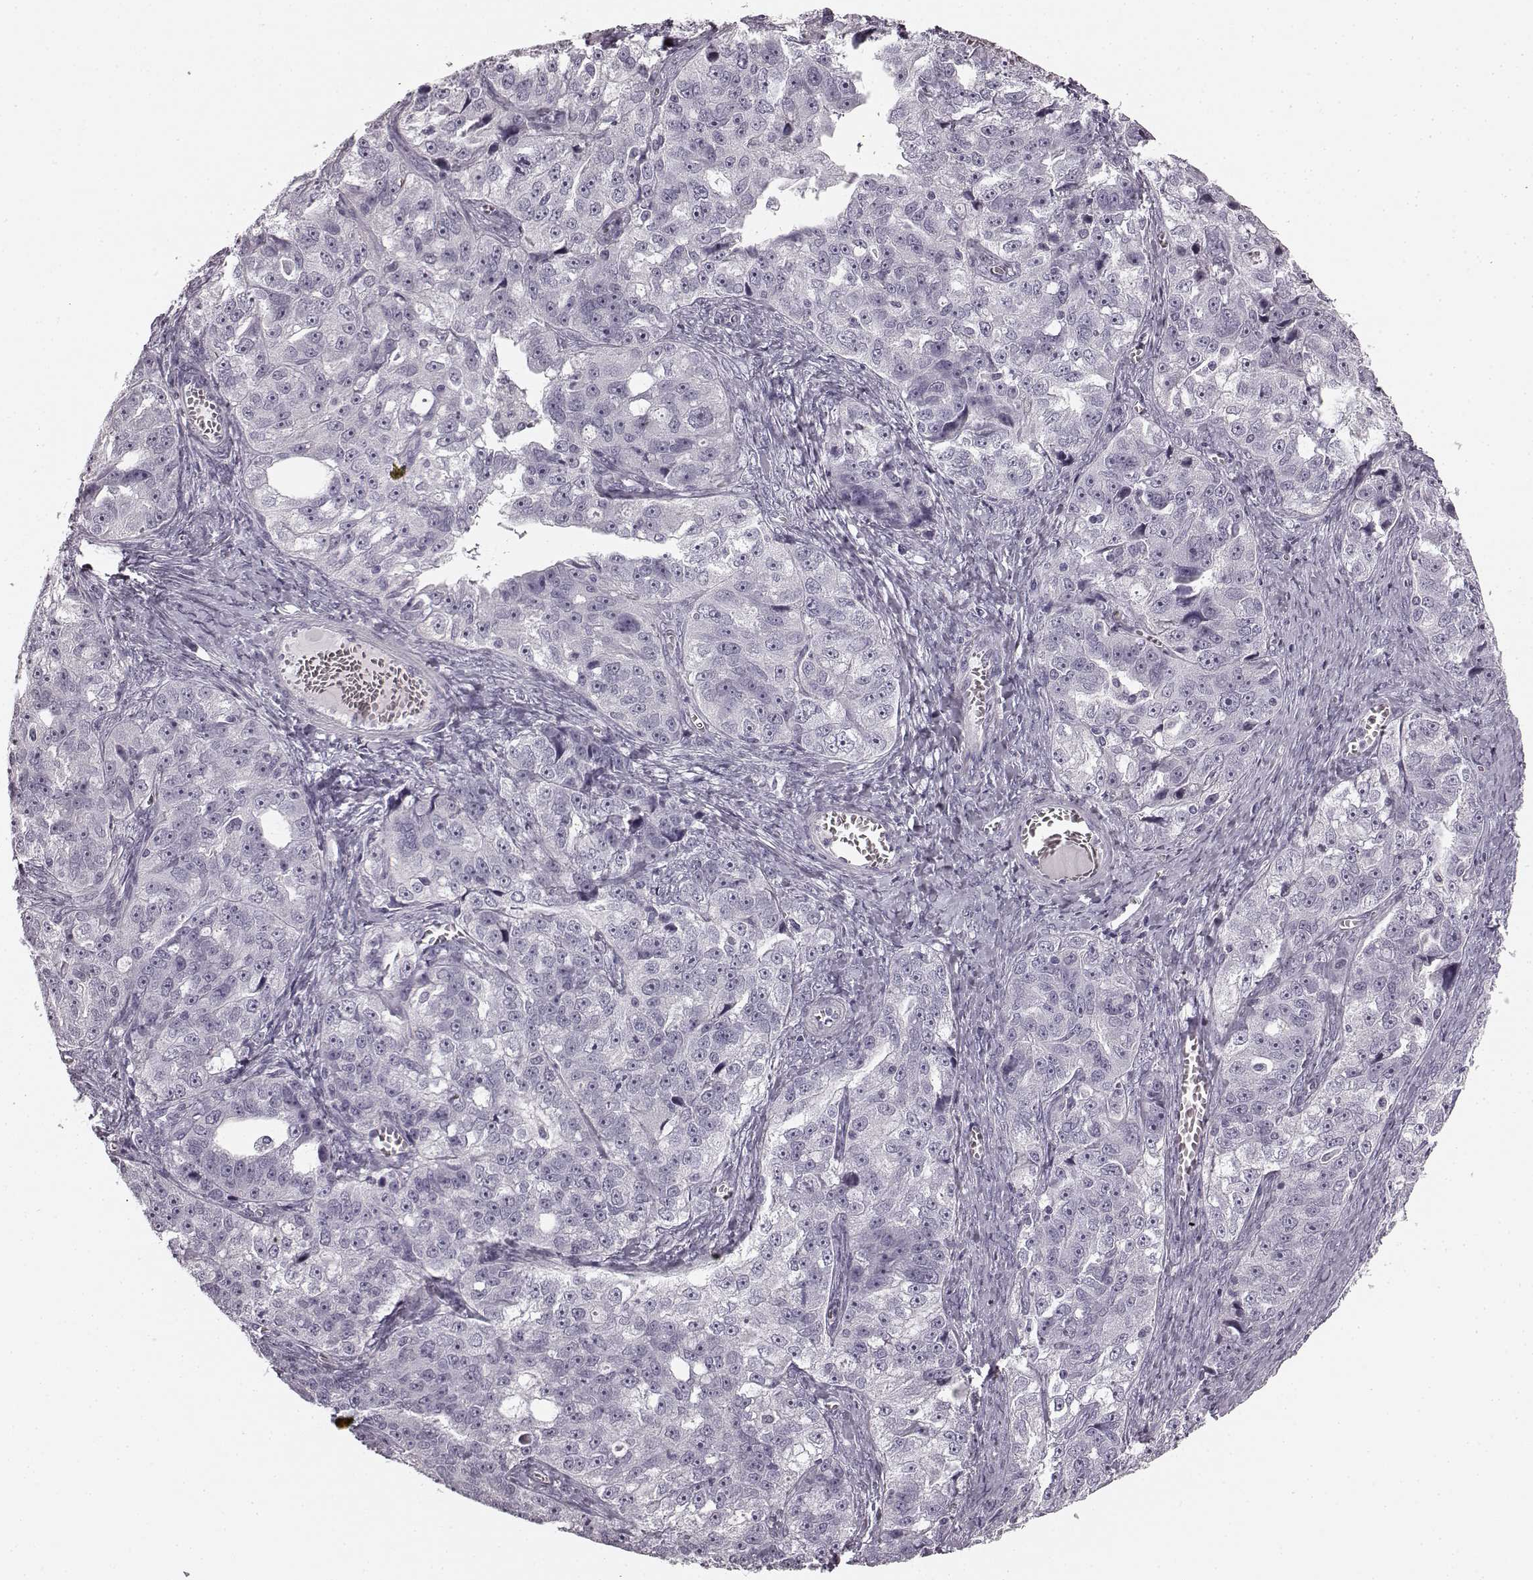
{"staining": {"intensity": "negative", "quantity": "none", "location": "none"}, "tissue": "ovarian cancer", "cell_type": "Tumor cells", "image_type": "cancer", "snomed": [{"axis": "morphology", "description": "Cystadenocarcinoma, serous, NOS"}, {"axis": "topography", "description": "Ovary"}], "caption": "Immunohistochemistry (IHC) micrograph of neoplastic tissue: human ovarian cancer stained with DAB (3,3'-diaminobenzidine) exhibits no significant protein expression in tumor cells.", "gene": "TMPRSS15", "patient": {"sex": "female", "age": 51}}